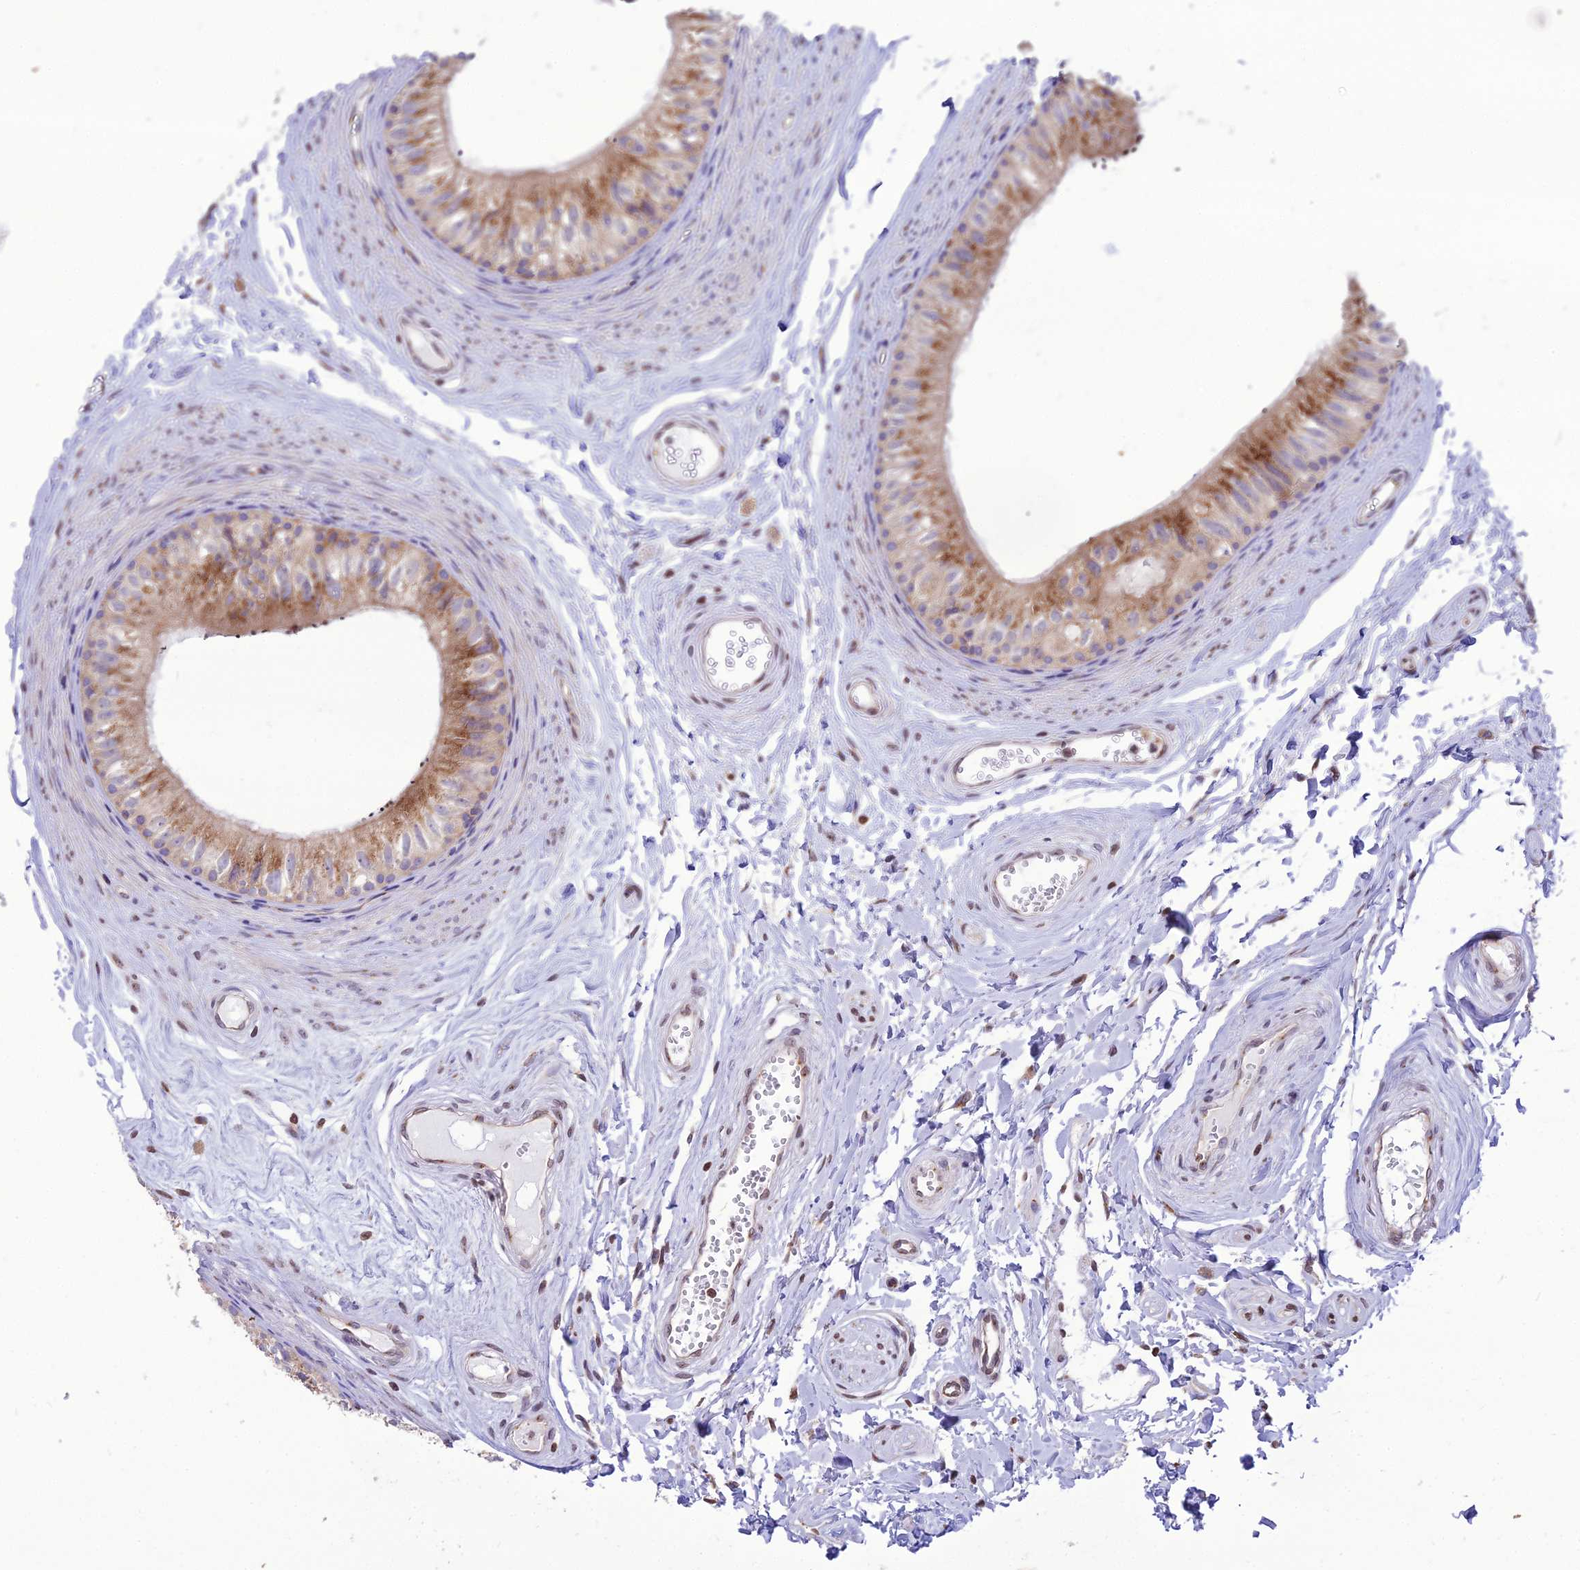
{"staining": {"intensity": "moderate", "quantity": "25%-75%", "location": "cytoplasmic/membranous"}, "tissue": "epididymis", "cell_type": "Glandular cells", "image_type": "normal", "snomed": [{"axis": "morphology", "description": "Normal tissue, NOS"}, {"axis": "topography", "description": "Epididymis"}], "caption": "An image of human epididymis stained for a protein shows moderate cytoplasmic/membranous brown staining in glandular cells. The protein is shown in brown color, while the nuclei are stained blue.", "gene": "SPRYD7", "patient": {"sex": "male", "age": 56}}